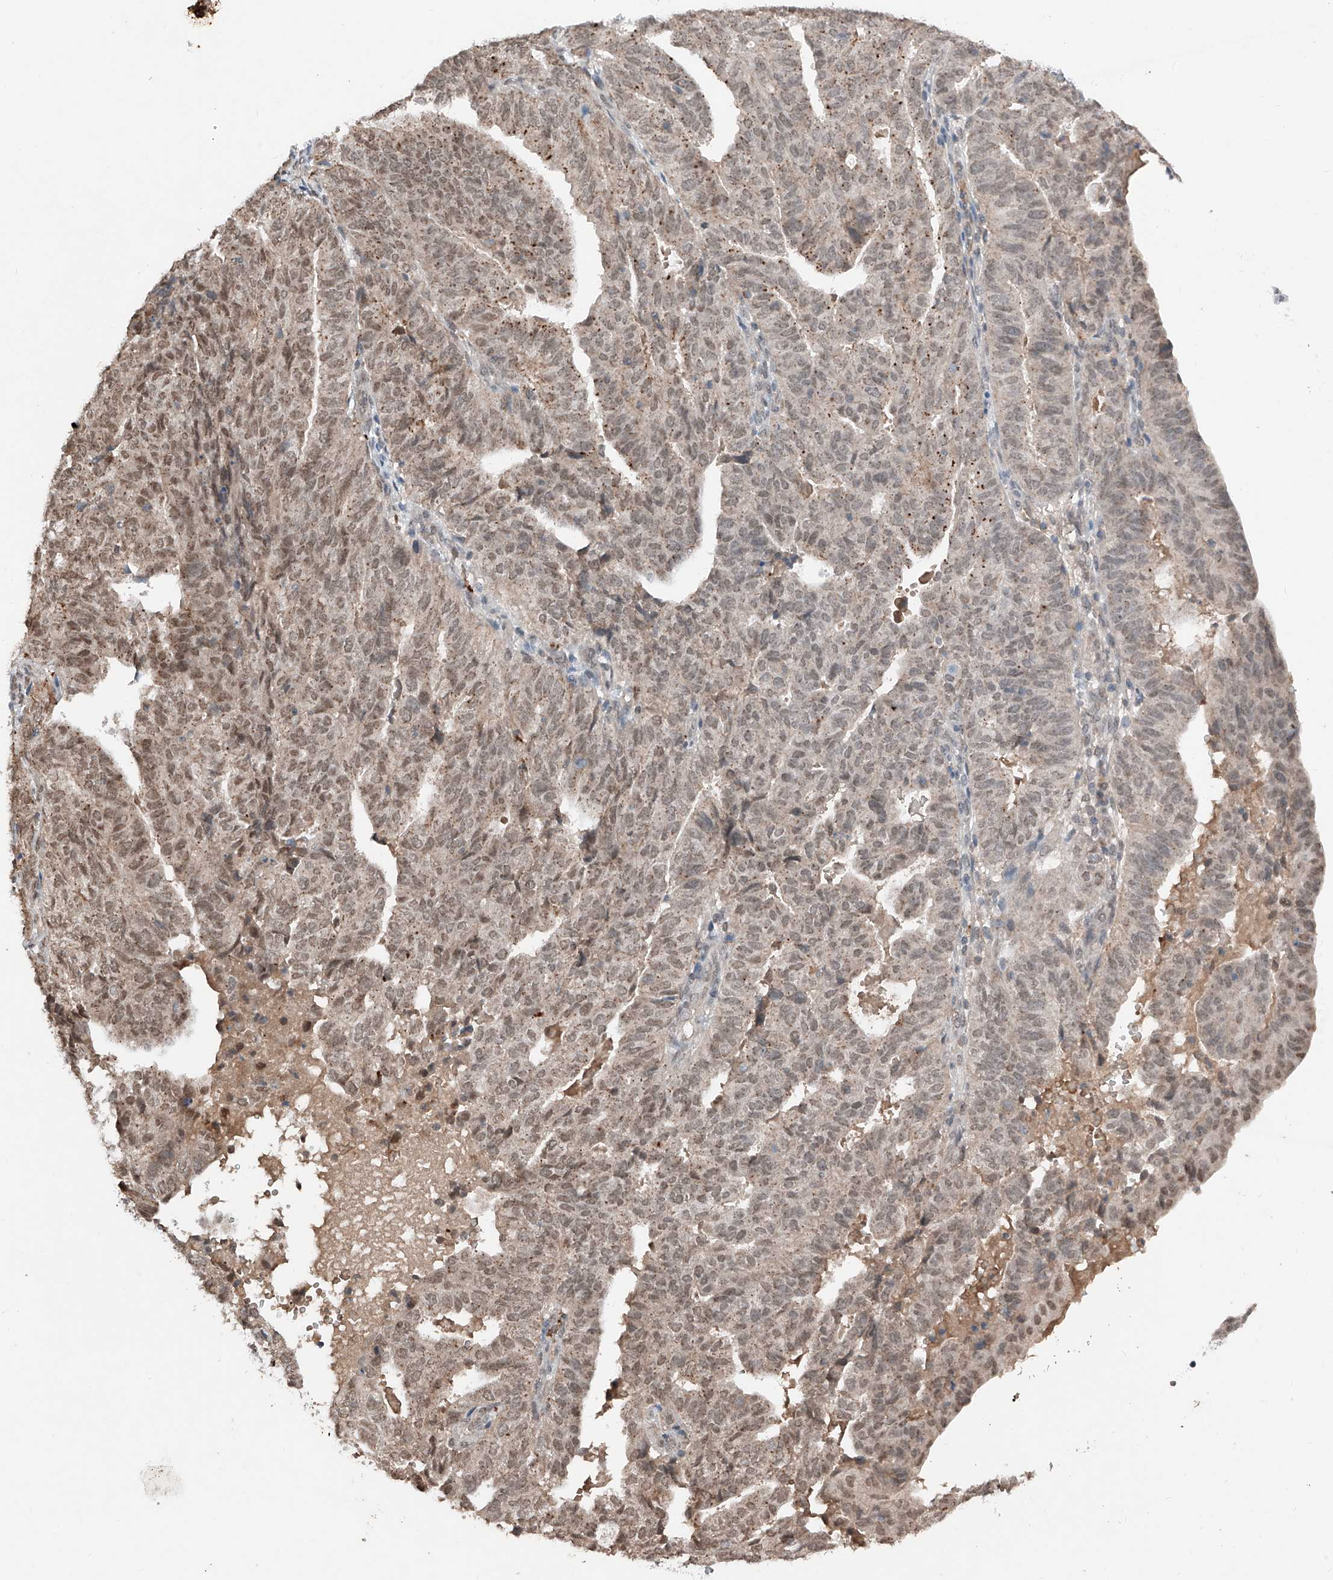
{"staining": {"intensity": "moderate", "quantity": "25%-75%", "location": "cytoplasmic/membranous,nuclear"}, "tissue": "endometrial cancer", "cell_type": "Tumor cells", "image_type": "cancer", "snomed": [{"axis": "morphology", "description": "Adenocarcinoma, NOS"}, {"axis": "topography", "description": "Uterus"}], "caption": "Tumor cells reveal medium levels of moderate cytoplasmic/membranous and nuclear staining in approximately 25%-75% of cells in human endometrial adenocarcinoma.", "gene": "TBX4", "patient": {"sex": "female", "age": 77}}